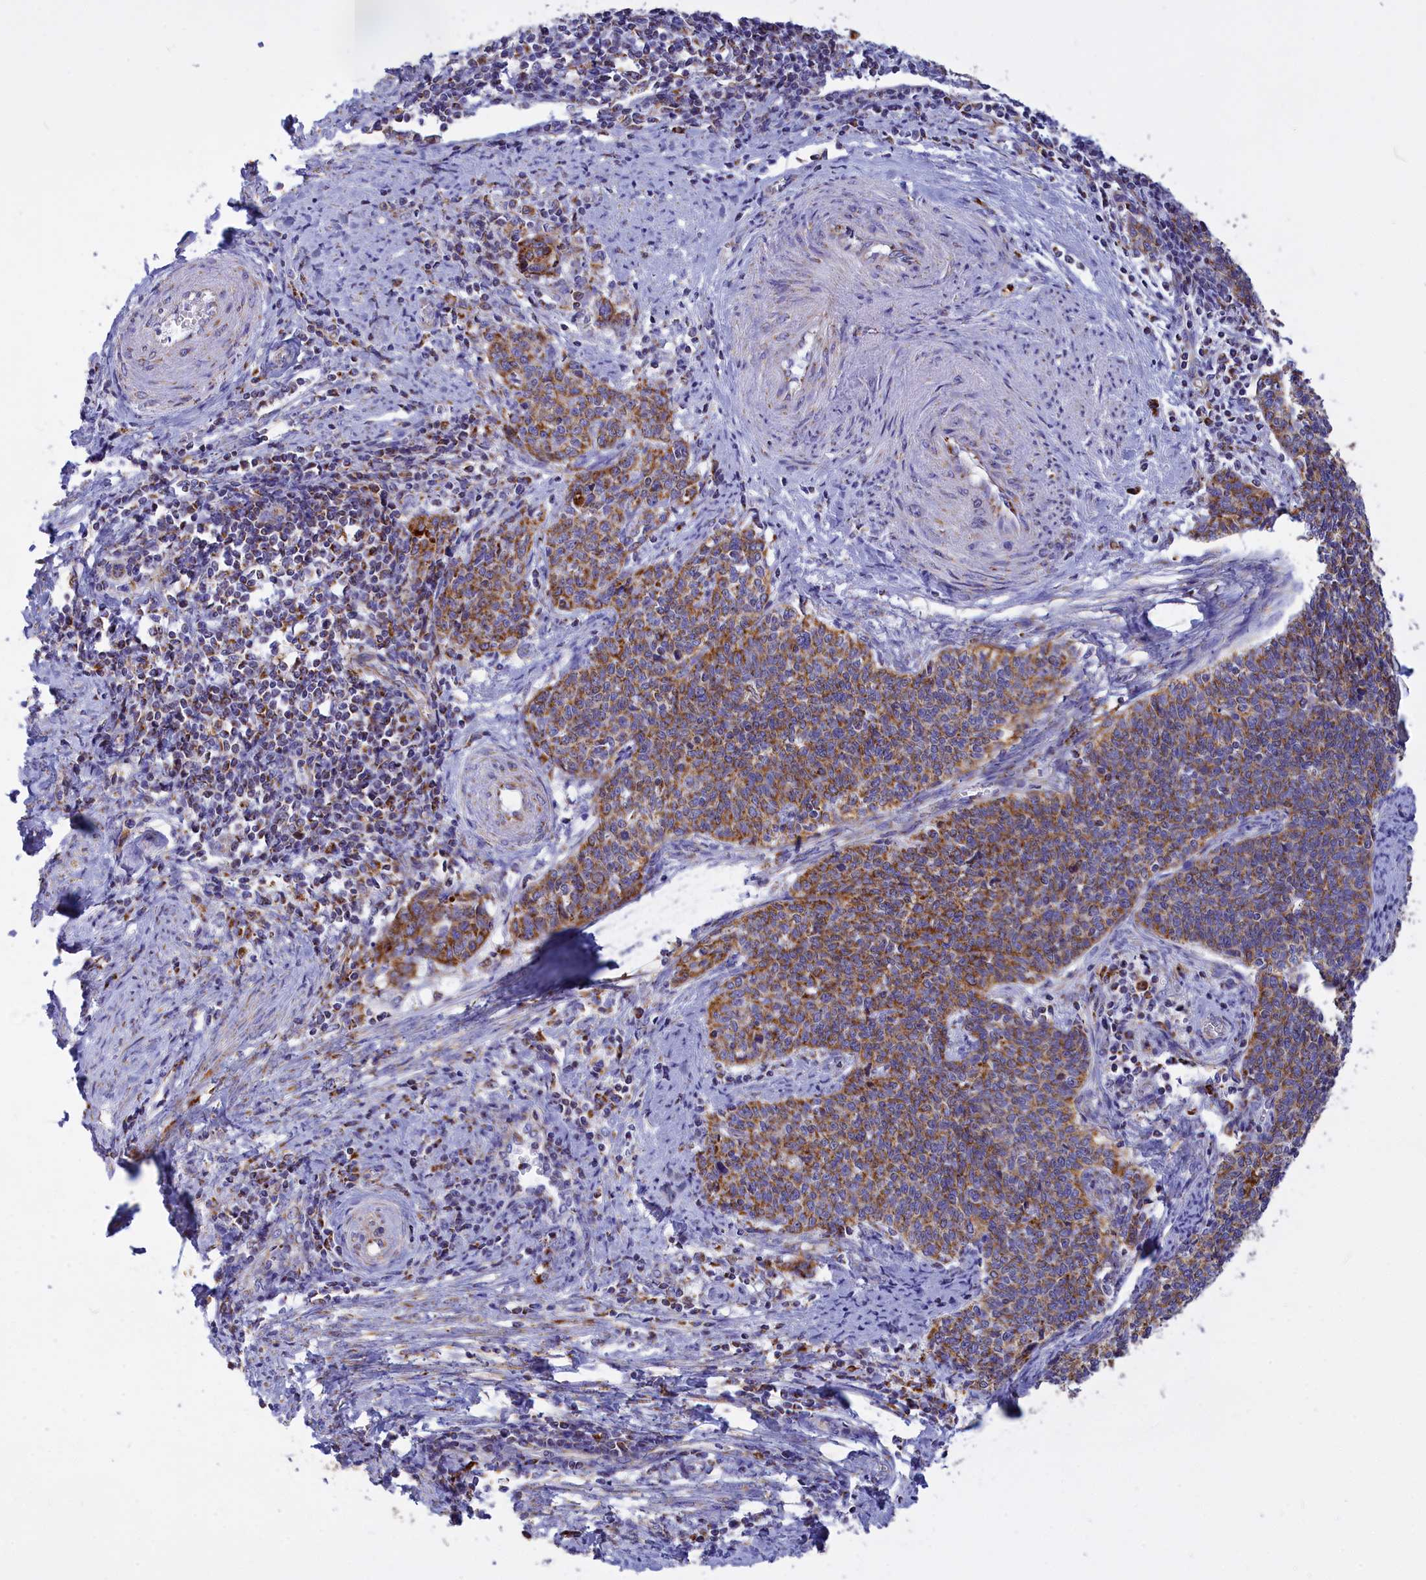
{"staining": {"intensity": "moderate", "quantity": ">75%", "location": "cytoplasmic/membranous"}, "tissue": "cervical cancer", "cell_type": "Tumor cells", "image_type": "cancer", "snomed": [{"axis": "morphology", "description": "Squamous cell carcinoma, NOS"}, {"axis": "topography", "description": "Cervix"}], "caption": "Protein staining displays moderate cytoplasmic/membranous positivity in about >75% of tumor cells in squamous cell carcinoma (cervical).", "gene": "VDAC2", "patient": {"sex": "female", "age": 39}}